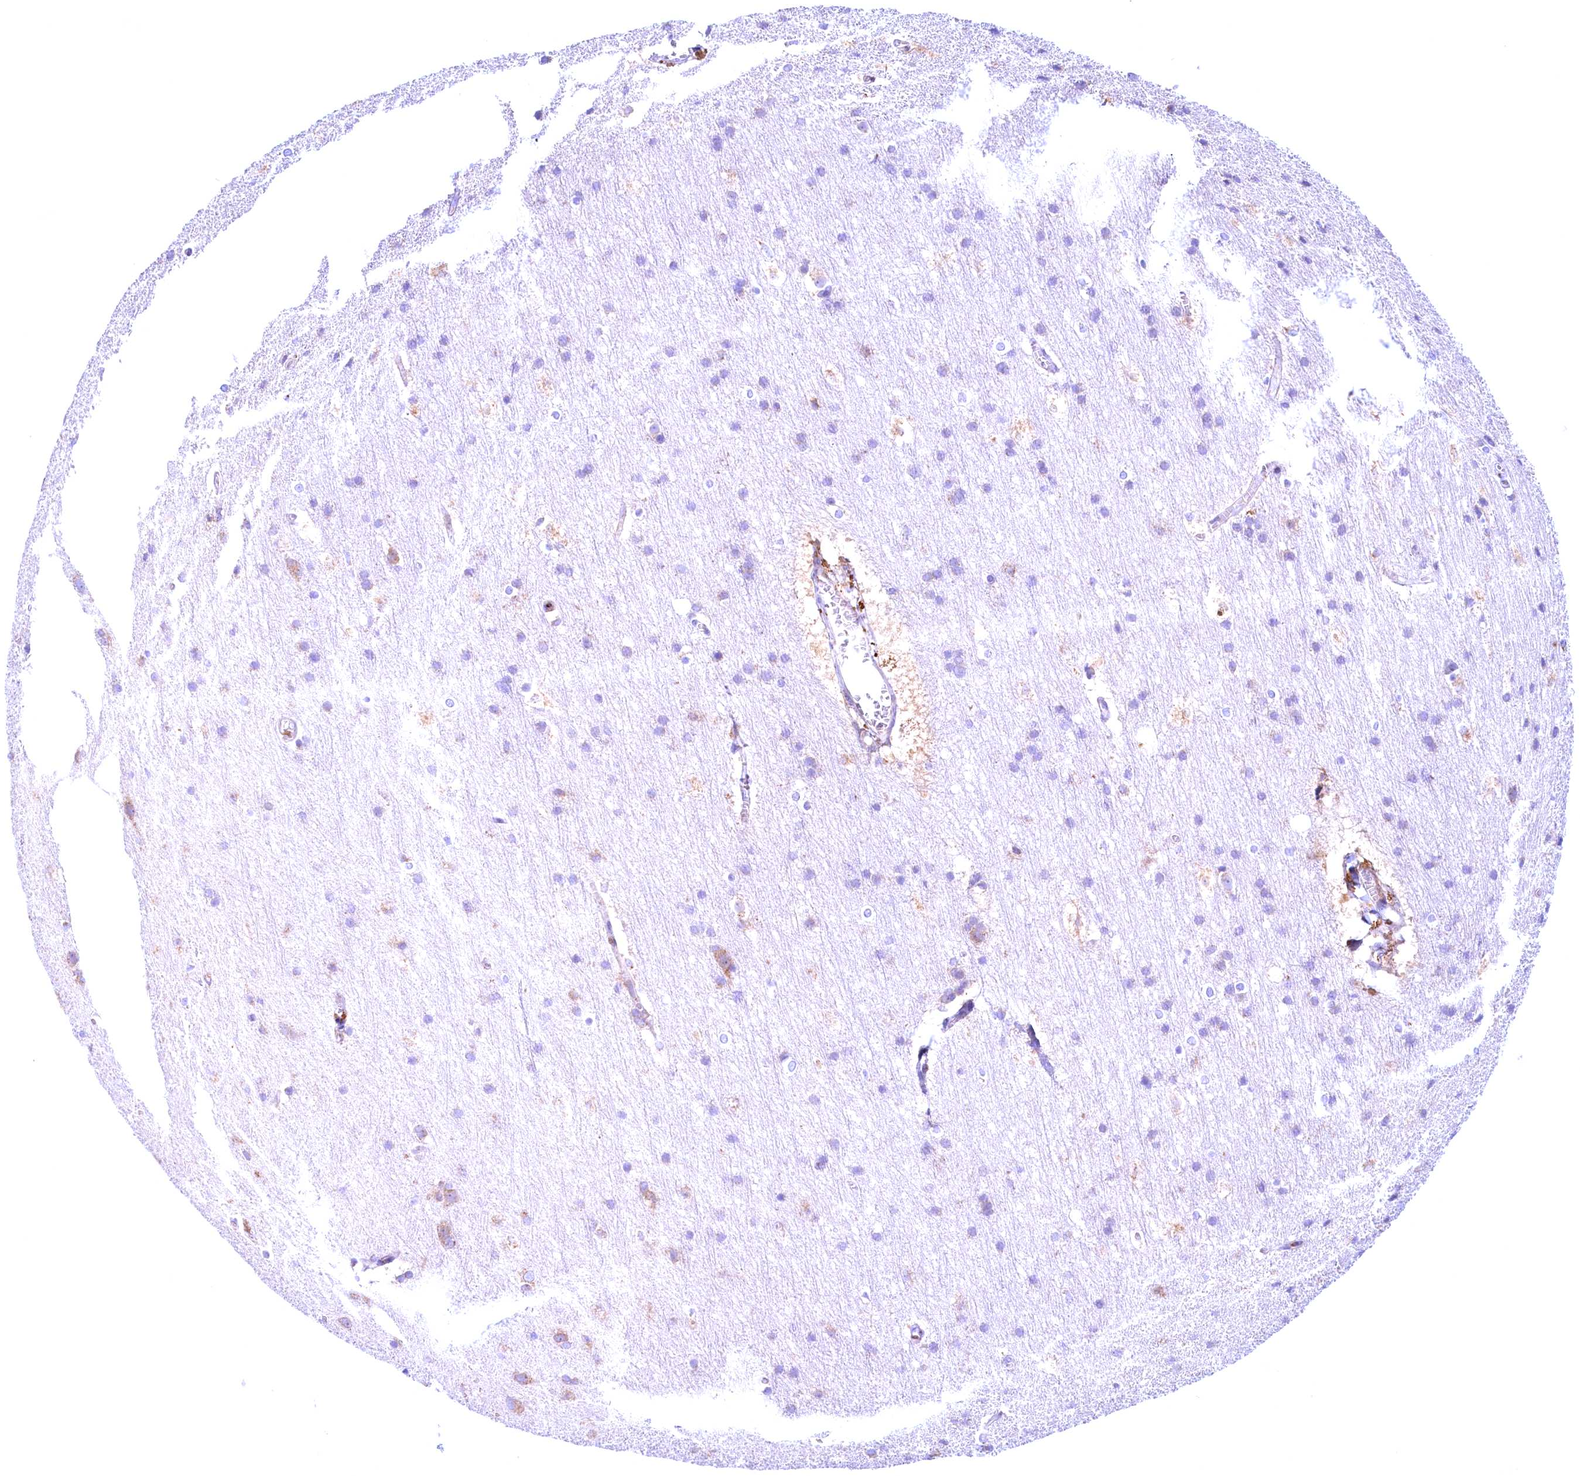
{"staining": {"intensity": "moderate", "quantity": "25%-75%", "location": "cytoplasmic/membranous"}, "tissue": "cerebral cortex", "cell_type": "Endothelial cells", "image_type": "normal", "snomed": [{"axis": "morphology", "description": "Normal tissue, NOS"}, {"axis": "topography", "description": "Cerebral cortex"}], "caption": "Immunohistochemical staining of unremarkable human cerebral cortex shows moderate cytoplasmic/membranous protein staining in approximately 25%-75% of endothelial cells.", "gene": "BLVRB", "patient": {"sex": "male", "age": 54}}